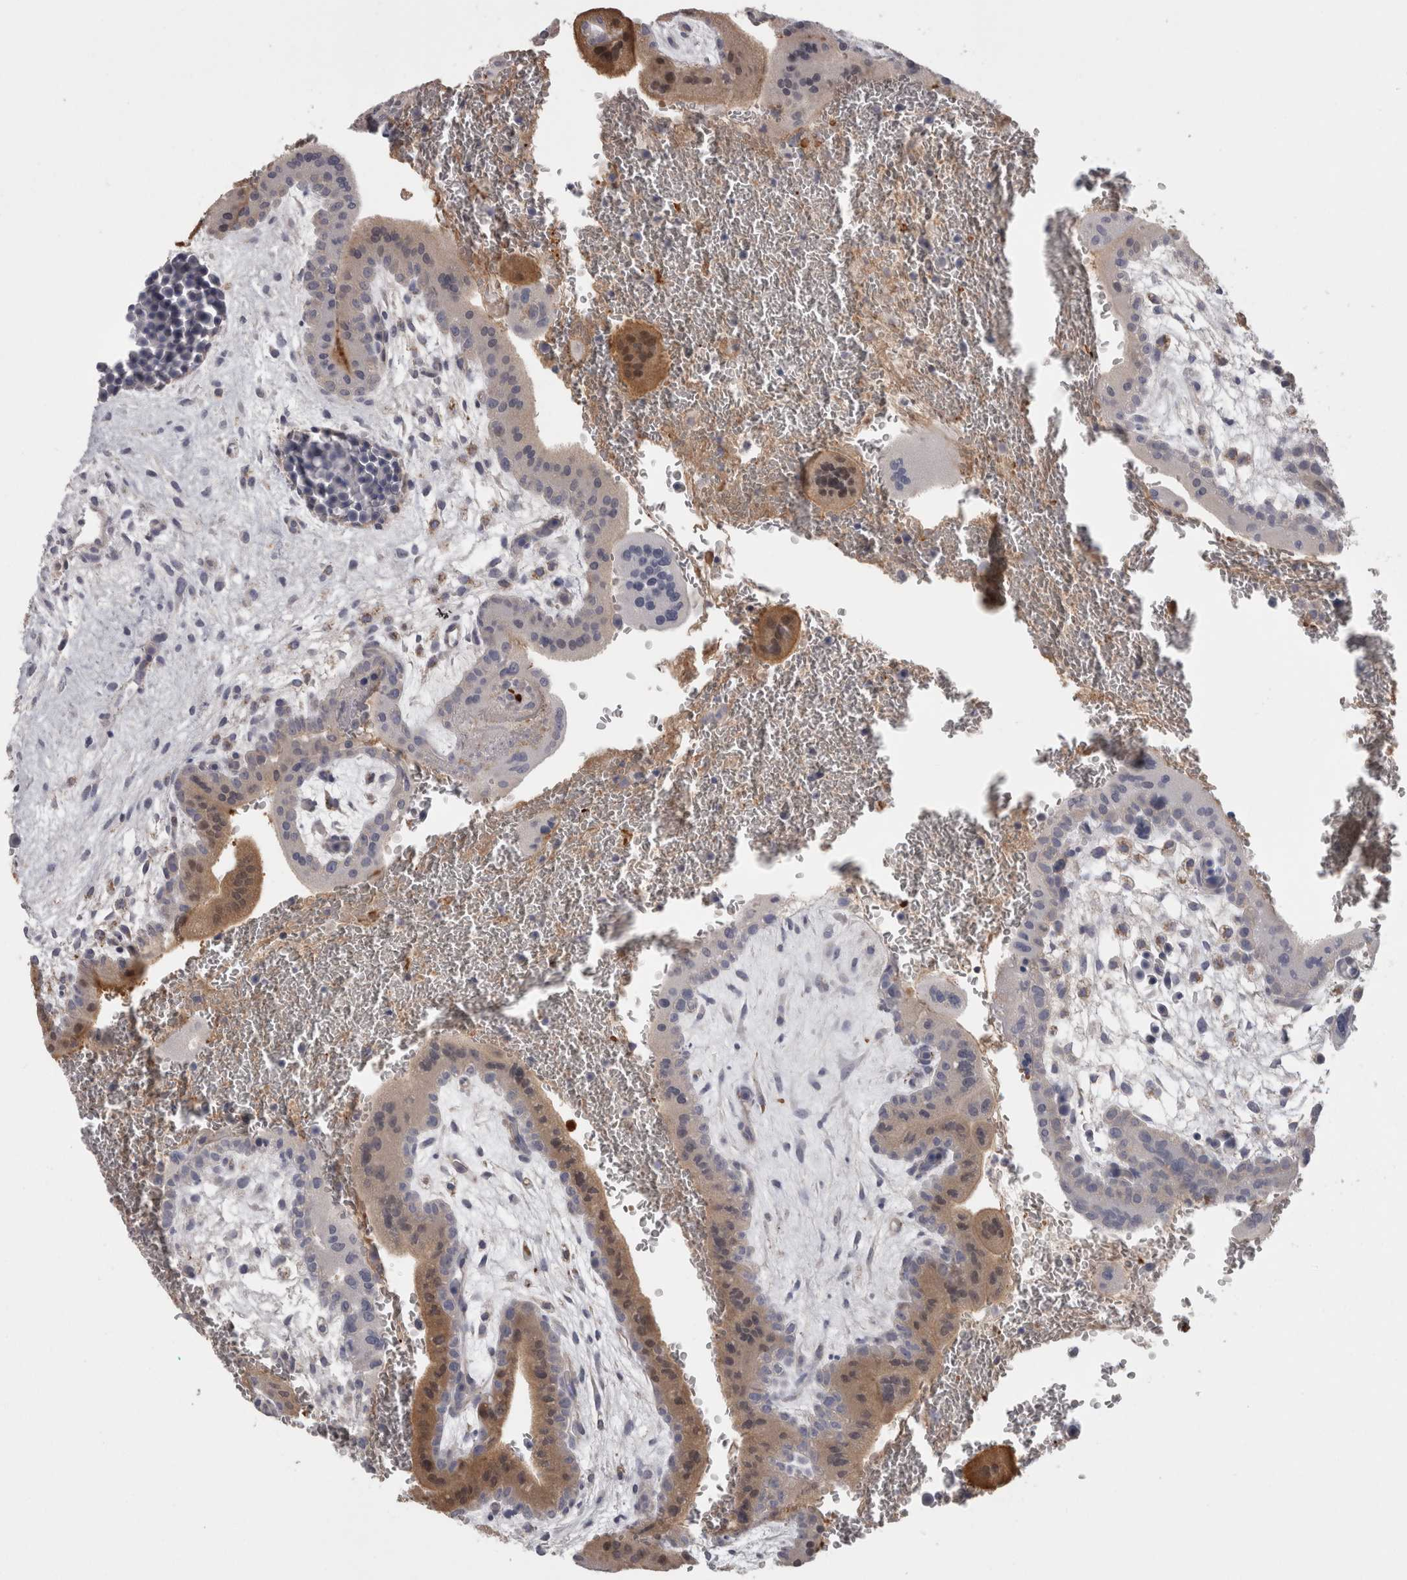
{"staining": {"intensity": "moderate", "quantity": "<25%", "location": "cytoplasmic/membranous"}, "tissue": "placenta", "cell_type": "Trophoblastic cells", "image_type": "normal", "snomed": [{"axis": "morphology", "description": "Normal tissue, NOS"}, {"axis": "topography", "description": "Placenta"}], "caption": "Trophoblastic cells display moderate cytoplasmic/membranous positivity in approximately <25% of cells in normal placenta. Nuclei are stained in blue.", "gene": "TCAP", "patient": {"sex": "female", "age": 35}}